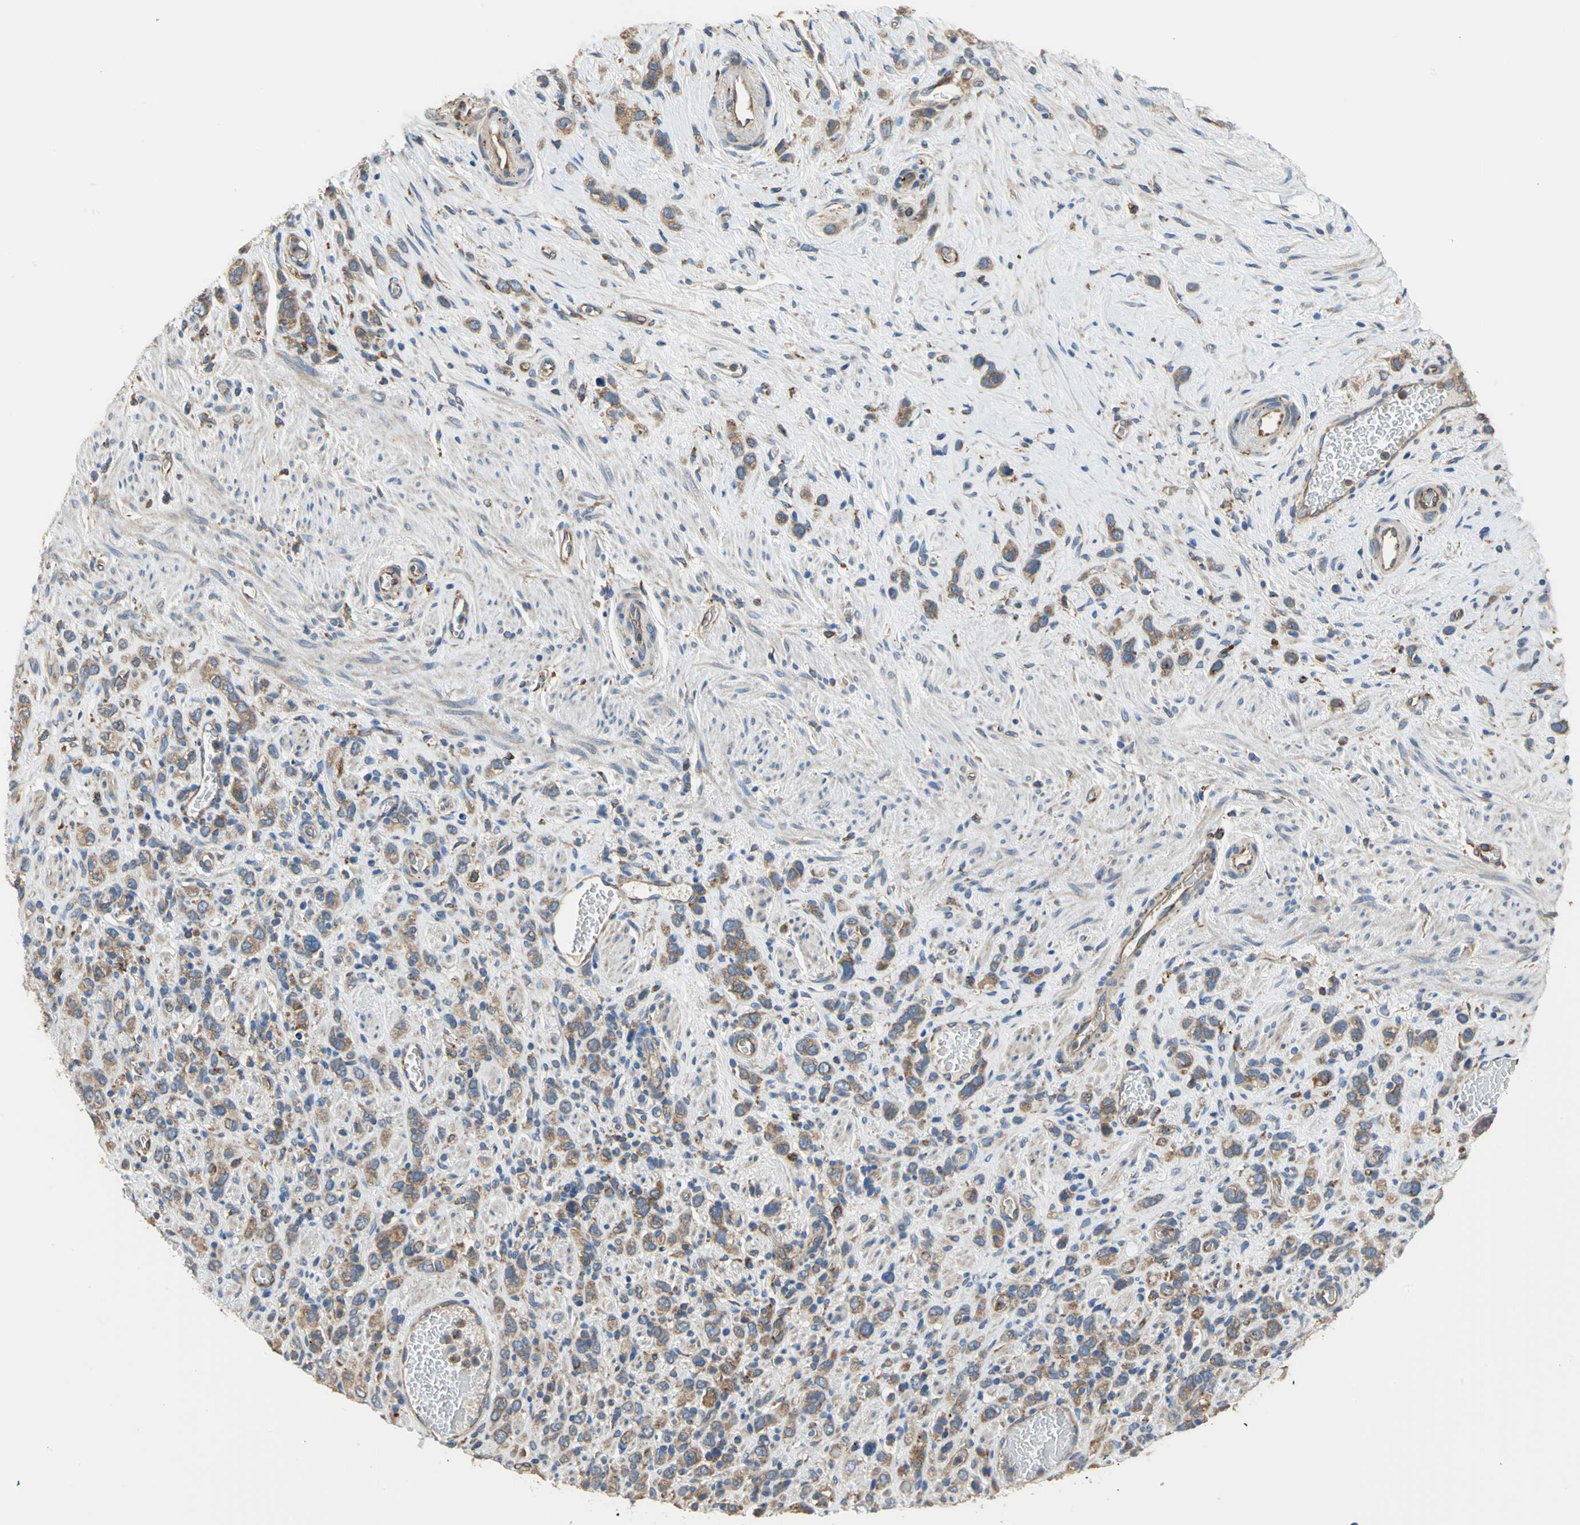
{"staining": {"intensity": "moderate", "quantity": ">75%", "location": "cytoplasmic/membranous"}, "tissue": "stomach cancer", "cell_type": "Tumor cells", "image_type": "cancer", "snomed": [{"axis": "morphology", "description": "Normal tissue, NOS"}, {"axis": "morphology", "description": "Adenocarcinoma, NOS"}, {"axis": "morphology", "description": "Adenocarcinoma, High grade"}, {"axis": "topography", "description": "Stomach, upper"}, {"axis": "topography", "description": "Stomach"}], "caption": "This micrograph demonstrates IHC staining of human stomach cancer (high-grade adenocarcinoma), with medium moderate cytoplasmic/membranous staining in about >75% of tumor cells.", "gene": "DIAPH2", "patient": {"sex": "female", "age": 65}}